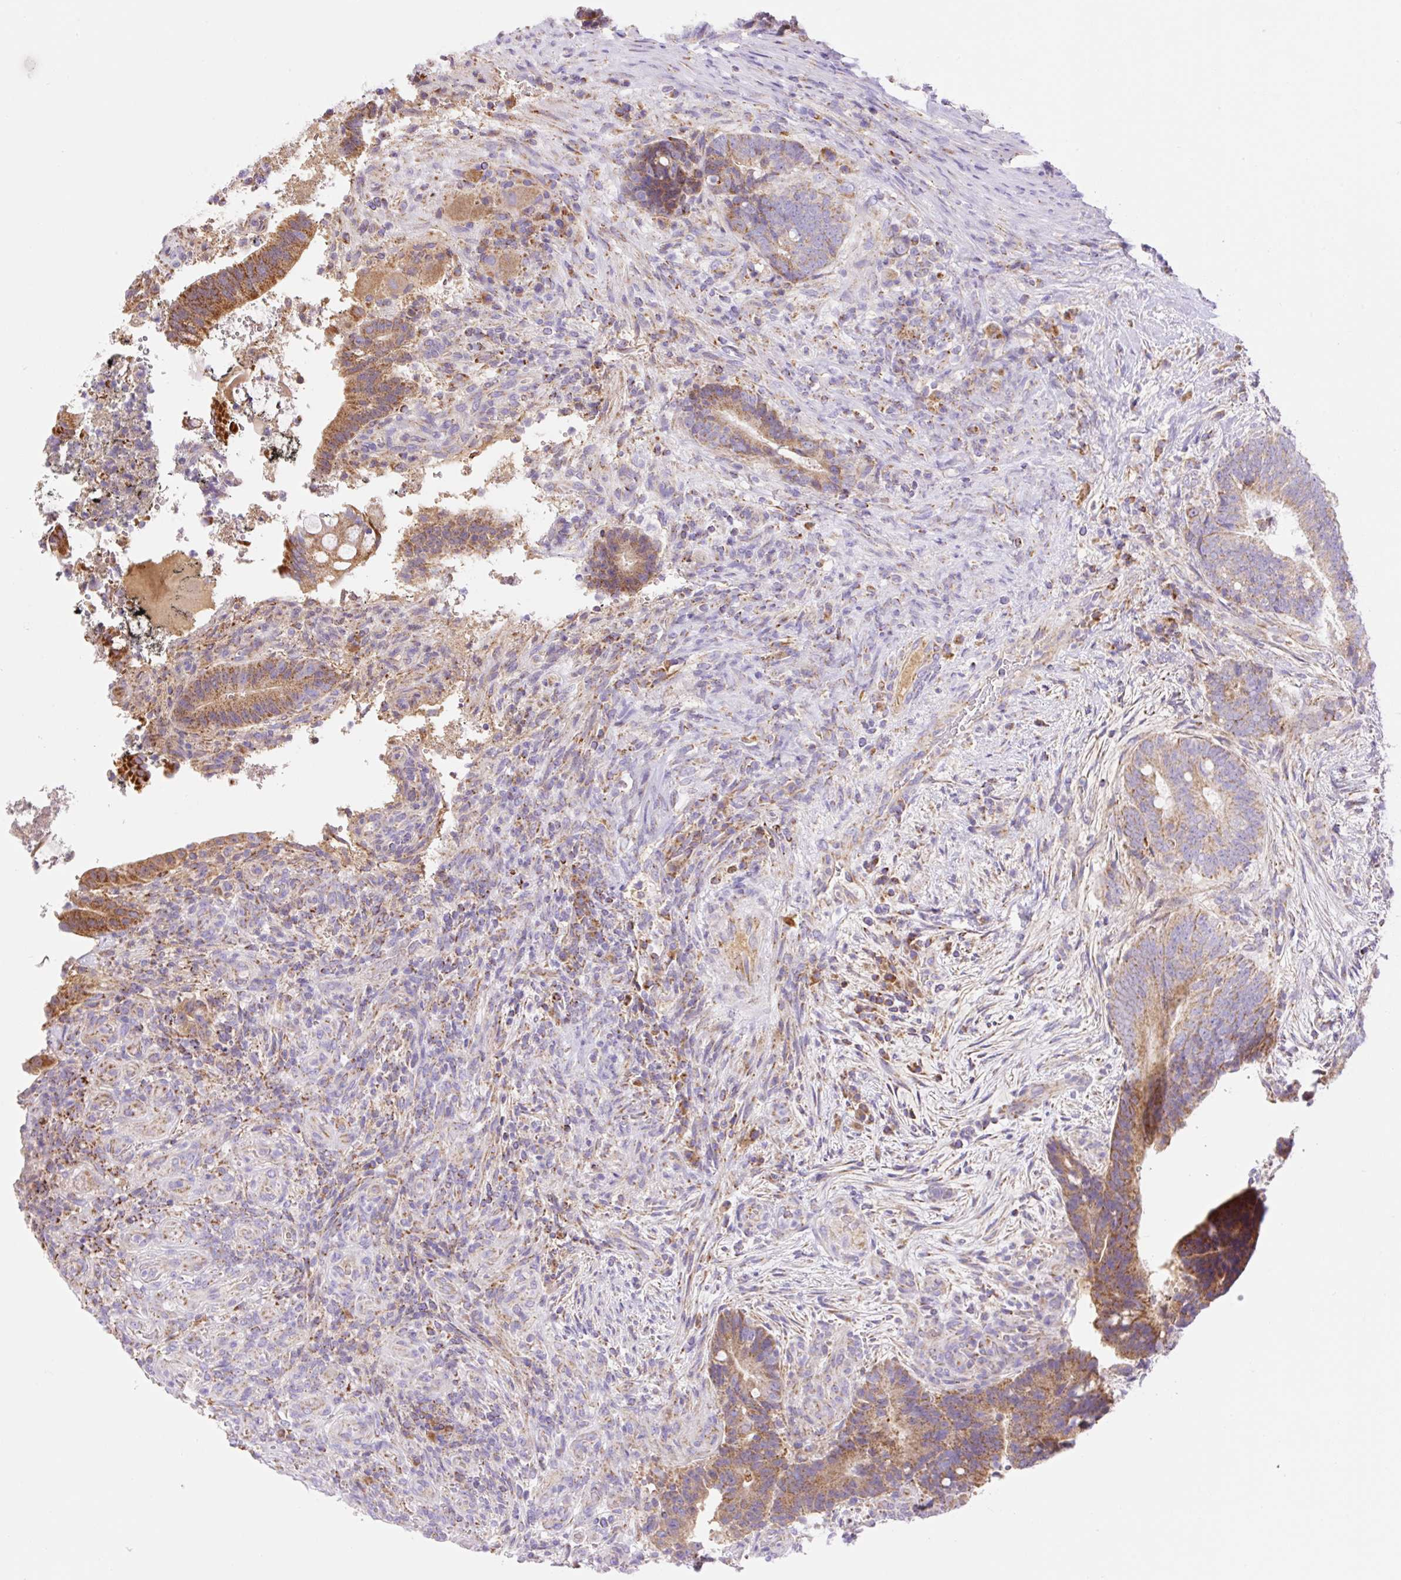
{"staining": {"intensity": "moderate", "quantity": ">75%", "location": "cytoplasmic/membranous"}, "tissue": "colorectal cancer", "cell_type": "Tumor cells", "image_type": "cancer", "snomed": [{"axis": "morphology", "description": "Adenocarcinoma, NOS"}, {"axis": "topography", "description": "Colon"}], "caption": "Adenocarcinoma (colorectal) stained with immunohistochemistry (IHC) shows moderate cytoplasmic/membranous positivity in about >75% of tumor cells.", "gene": "ETNK2", "patient": {"sex": "female", "age": 43}}